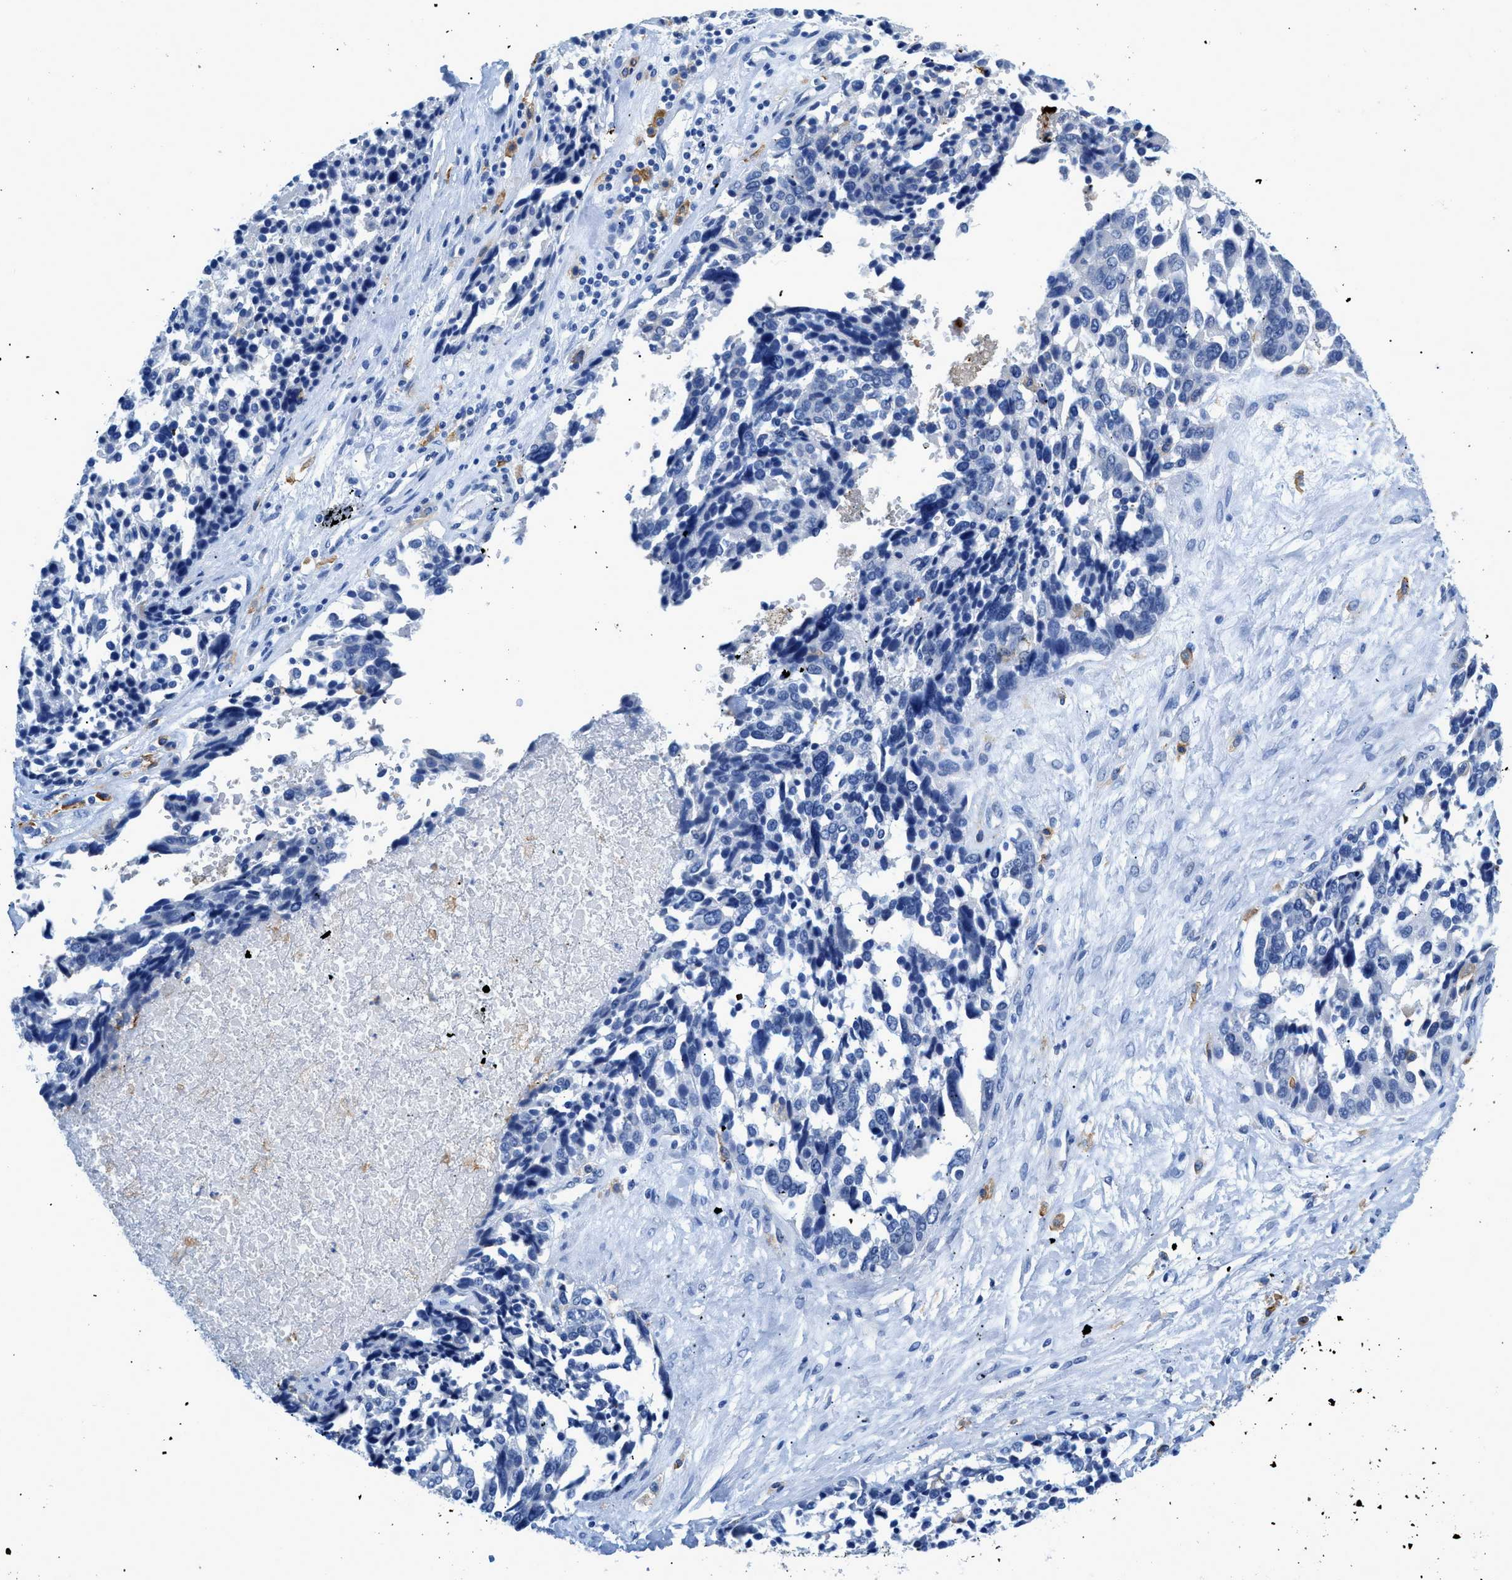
{"staining": {"intensity": "negative", "quantity": "none", "location": "none"}, "tissue": "ovarian cancer", "cell_type": "Tumor cells", "image_type": "cancer", "snomed": [{"axis": "morphology", "description": "Cystadenocarcinoma, serous, NOS"}, {"axis": "topography", "description": "Ovary"}], "caption": "Tumor cells are negative for brown protein staining in ovarian serous cystadenocarcinoma.", "gene": "CD226", "patient": {"sex": "female", "age": 44}}